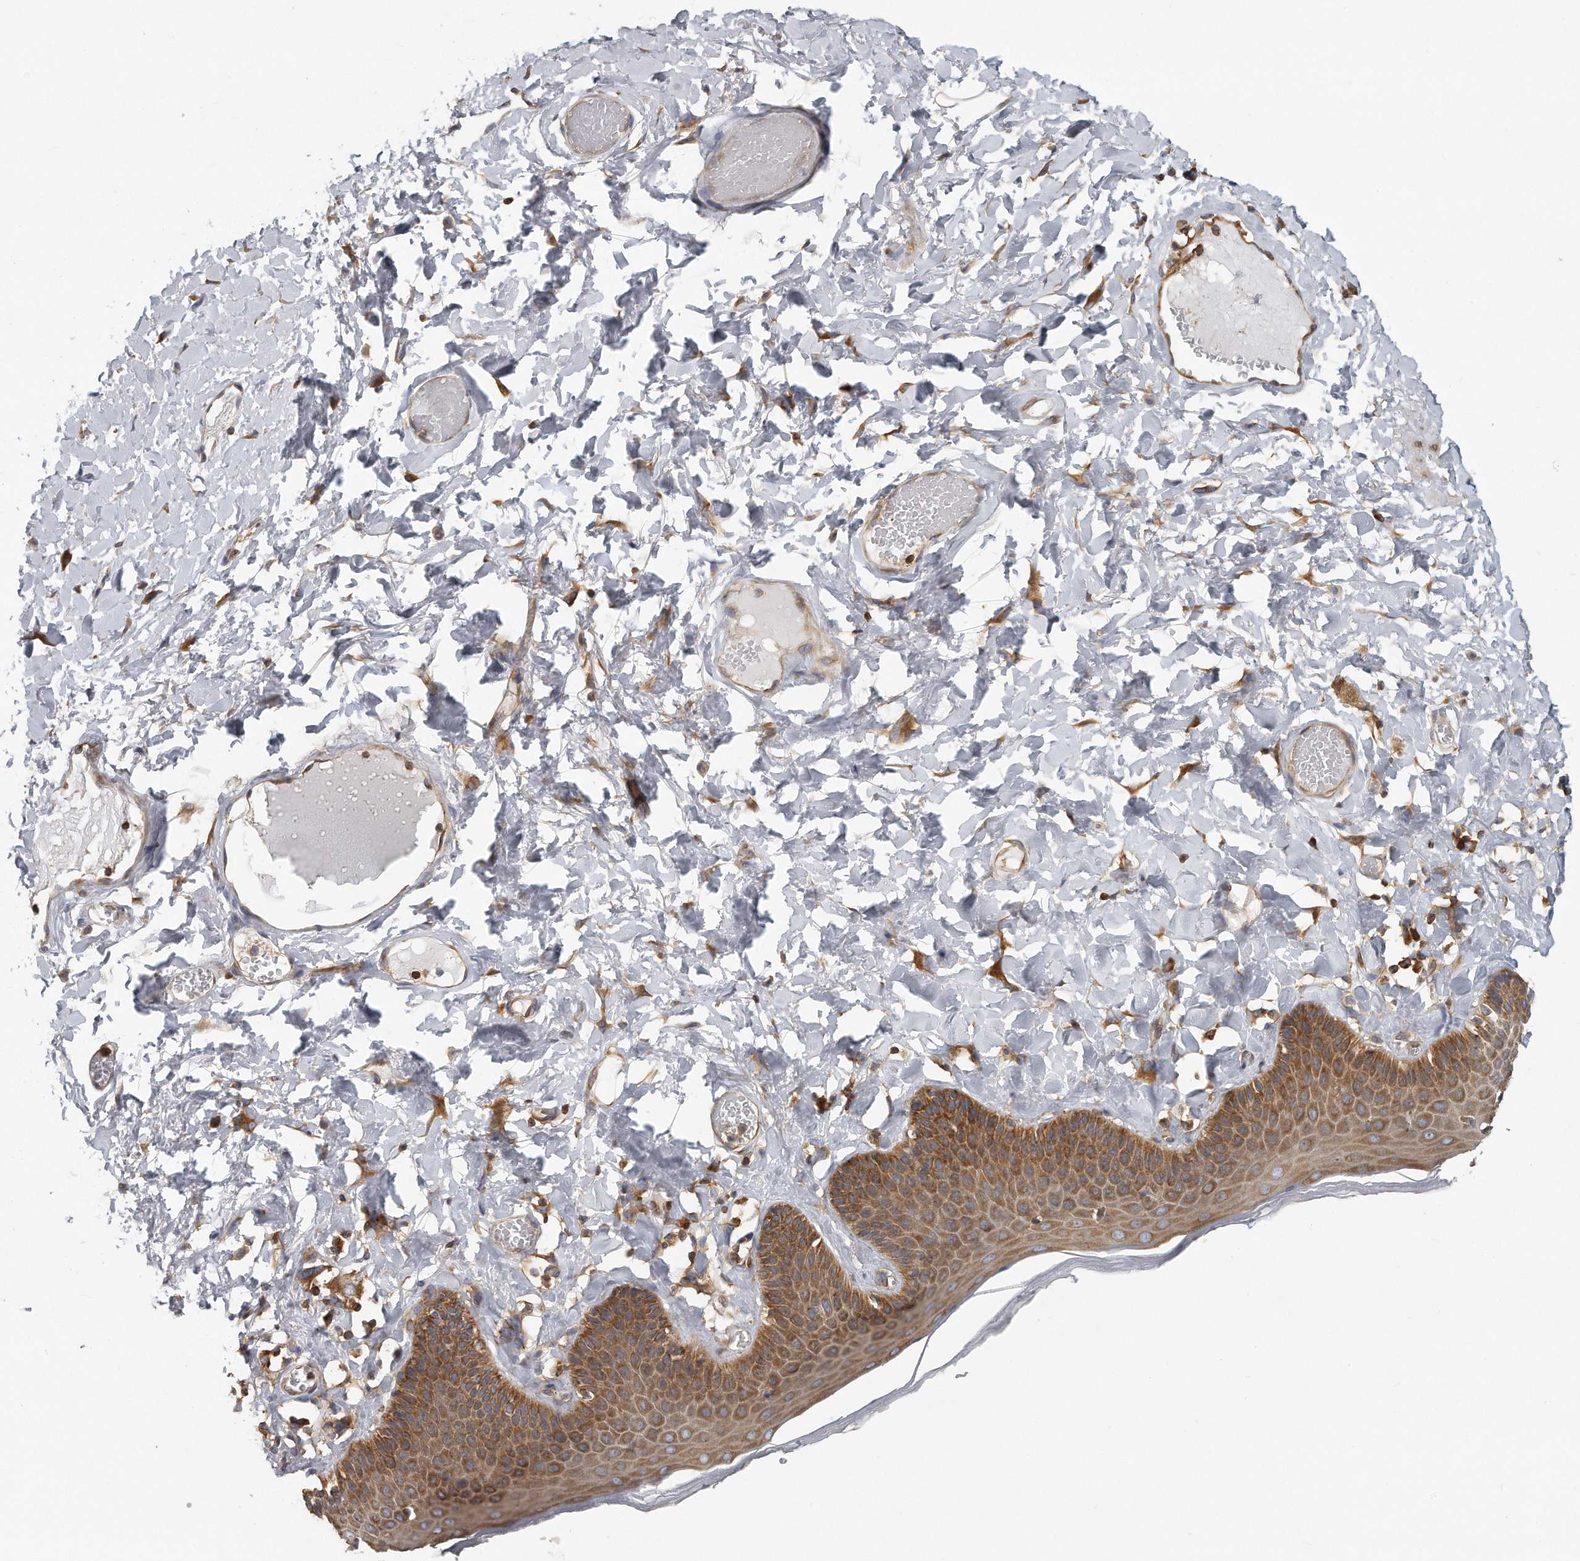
{"staining": {"intensity": "strong", "quantity": ">75%", "location": "cytoplasmic/membranous"}, "tissue": "skin", "cell_type": "Epidermal cells", "image_type": "normal", "snomed": [{"axis": "morphology", "description": "Normal tissue, NOS"}, {"axis": "topography", "description": "Anal"}], "caption": "Strong cytoplasmic/membranous protein staining is present in about >75% of epidermal cells in skin.", "gene": "EIF3I", "patient": {"sex": "male", "age": 69}}